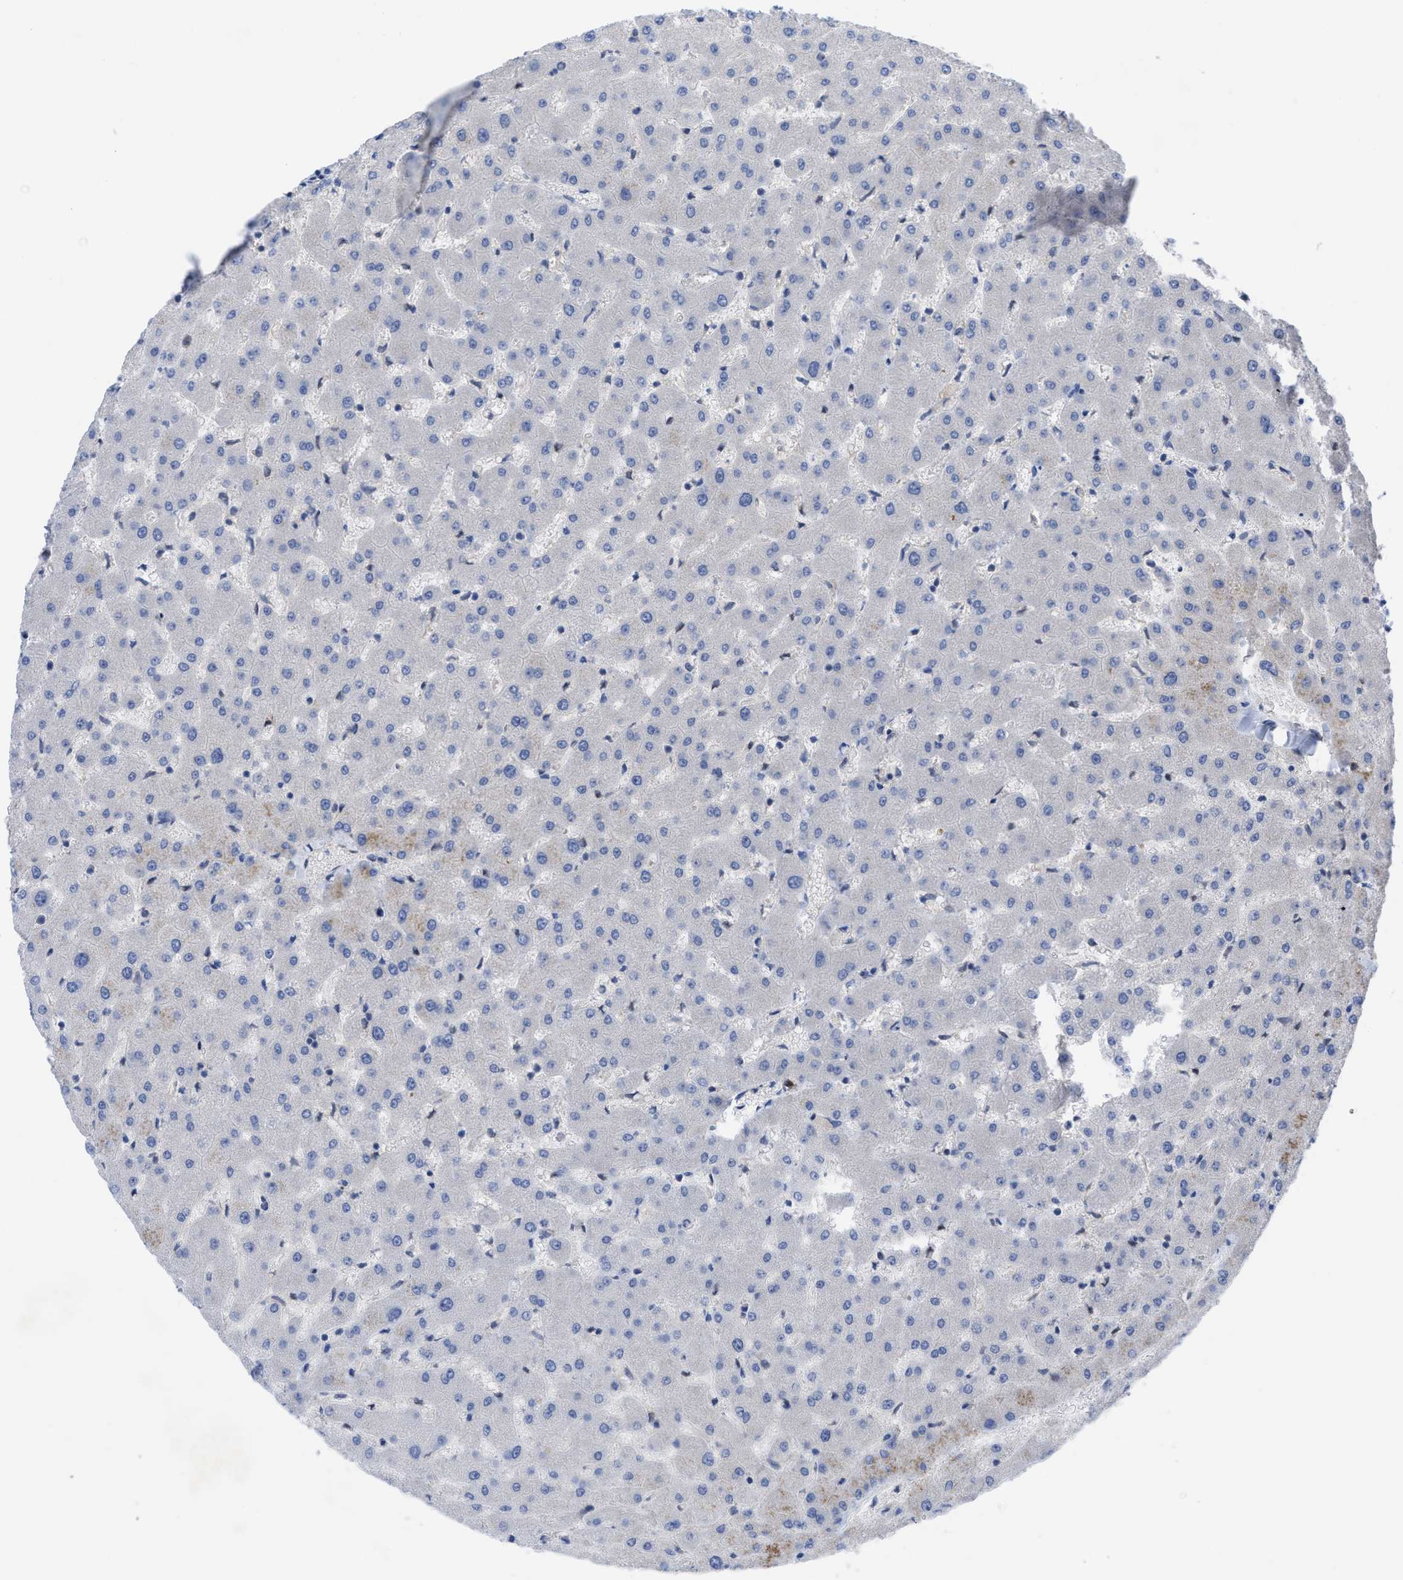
{"staining": {"intensity": "negative", "quantity": "none", "location": "none"}, "tissue": "liver", "cell_type": "Cholangiocytes", "image_type": "normal", "snomed": [{"axis": "morphology", "description": "Normal tissue, NOS"}, {"axis": "topography", "description": "Liver"}], "caption": "Immunohistochemistry (IHC) photomicrograph of benign liver: human liver stained with DAB reveals no significant protein expression in cholangiocytes. Nuclei are stained in blue.", "gene": "IL17RE", "patient": {"sex": "female", "age": 63}}